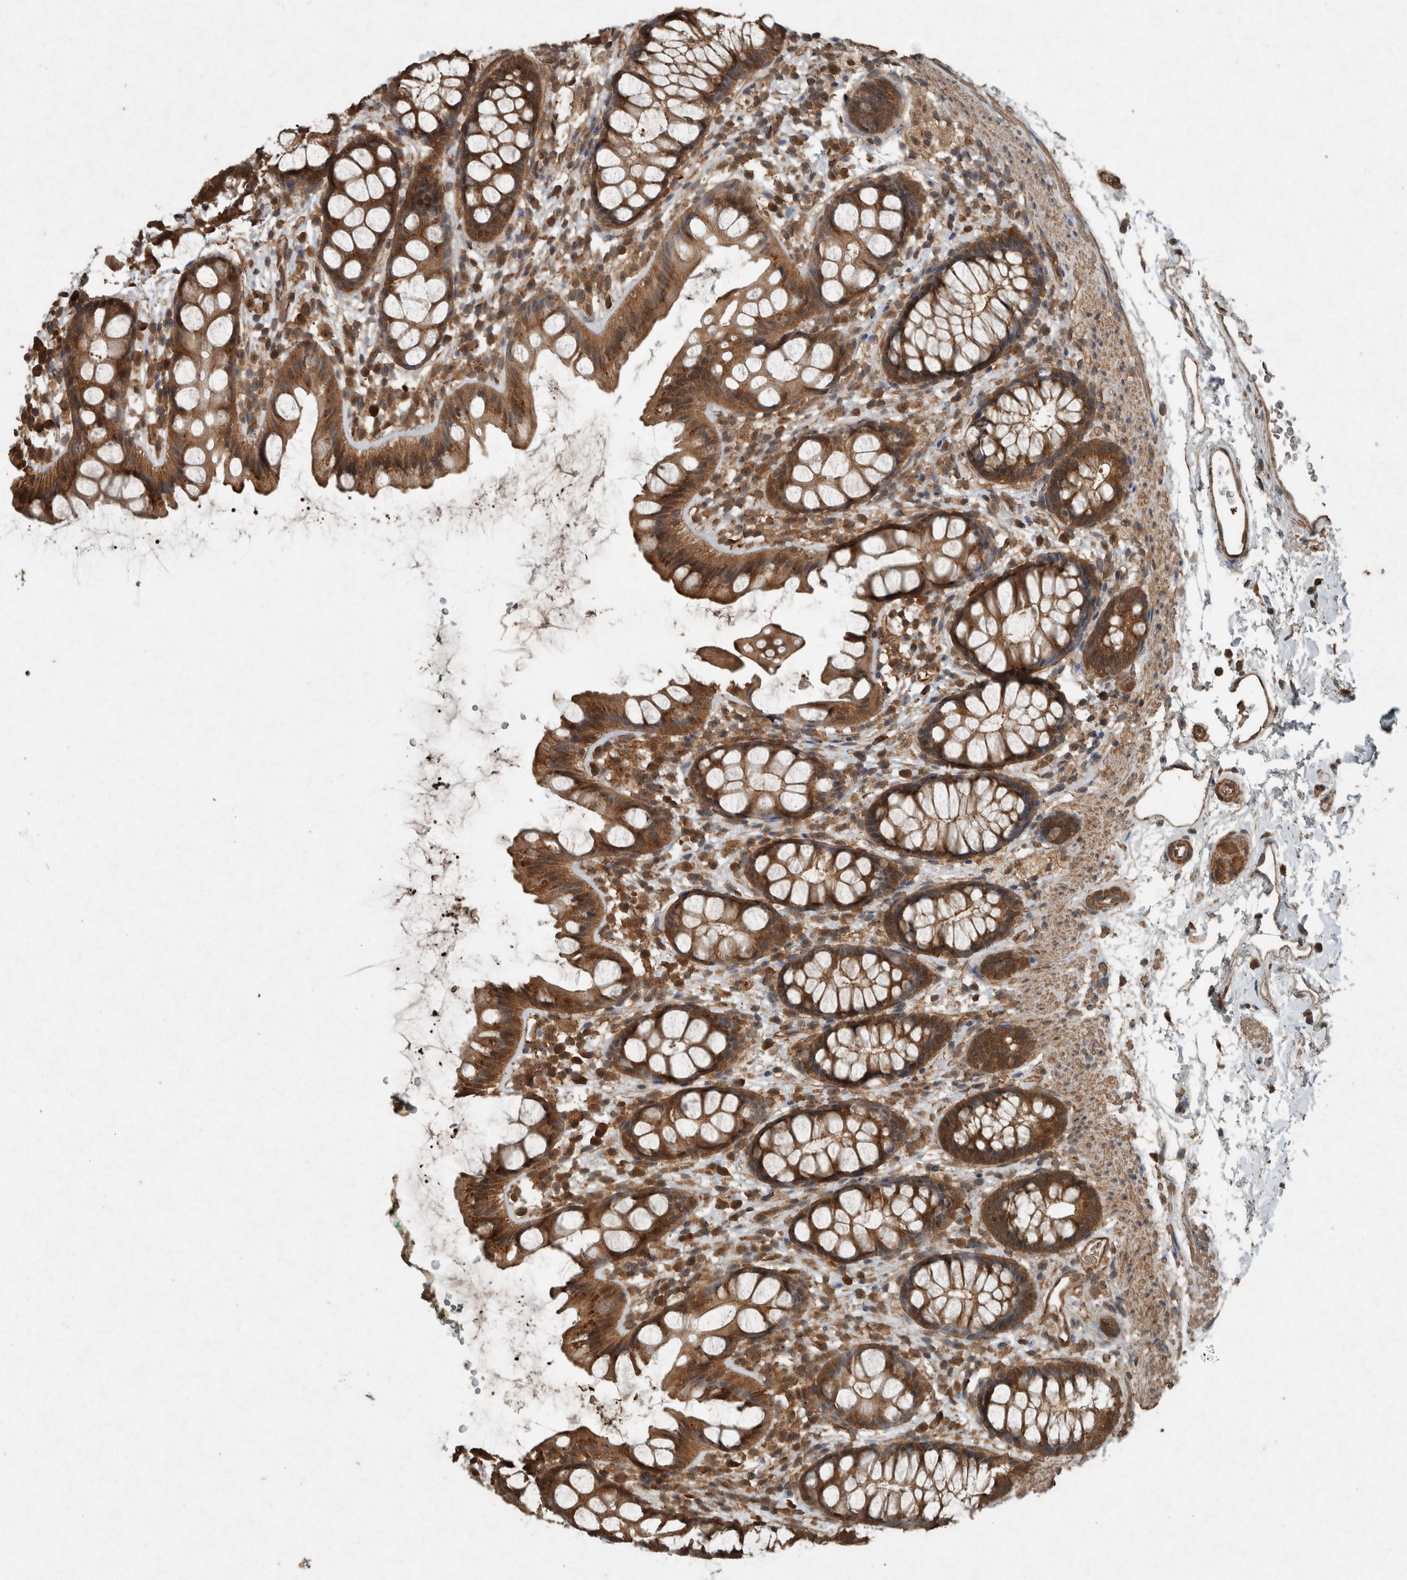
{"staining": {"intensity": "moderate", "quantity": ">75%", "location": "cytoplasmic/membranous,nuclear"}, "tissue": "rectum", "cell_type": "Glandular cells", "image_type": "normal", "snomed": [{"axis": "morphology", "description": "Normal tissue, NOS"}, {"axis": "topography", "description": "Rectum"}], "caption": "Immunohistochemistry (IHC) photomicrograph of unremarkable rectum: rectum stained using IHC displays medium levels of moderate protein expression localized specifically in the cytoplasmic/membranous,nuclear of glandular cells, appearing as a cytoplasmic/membranous,nuclear brown color.", "gene": "ARHGEF12", "patient": {"sex": "female", "age": 65}}